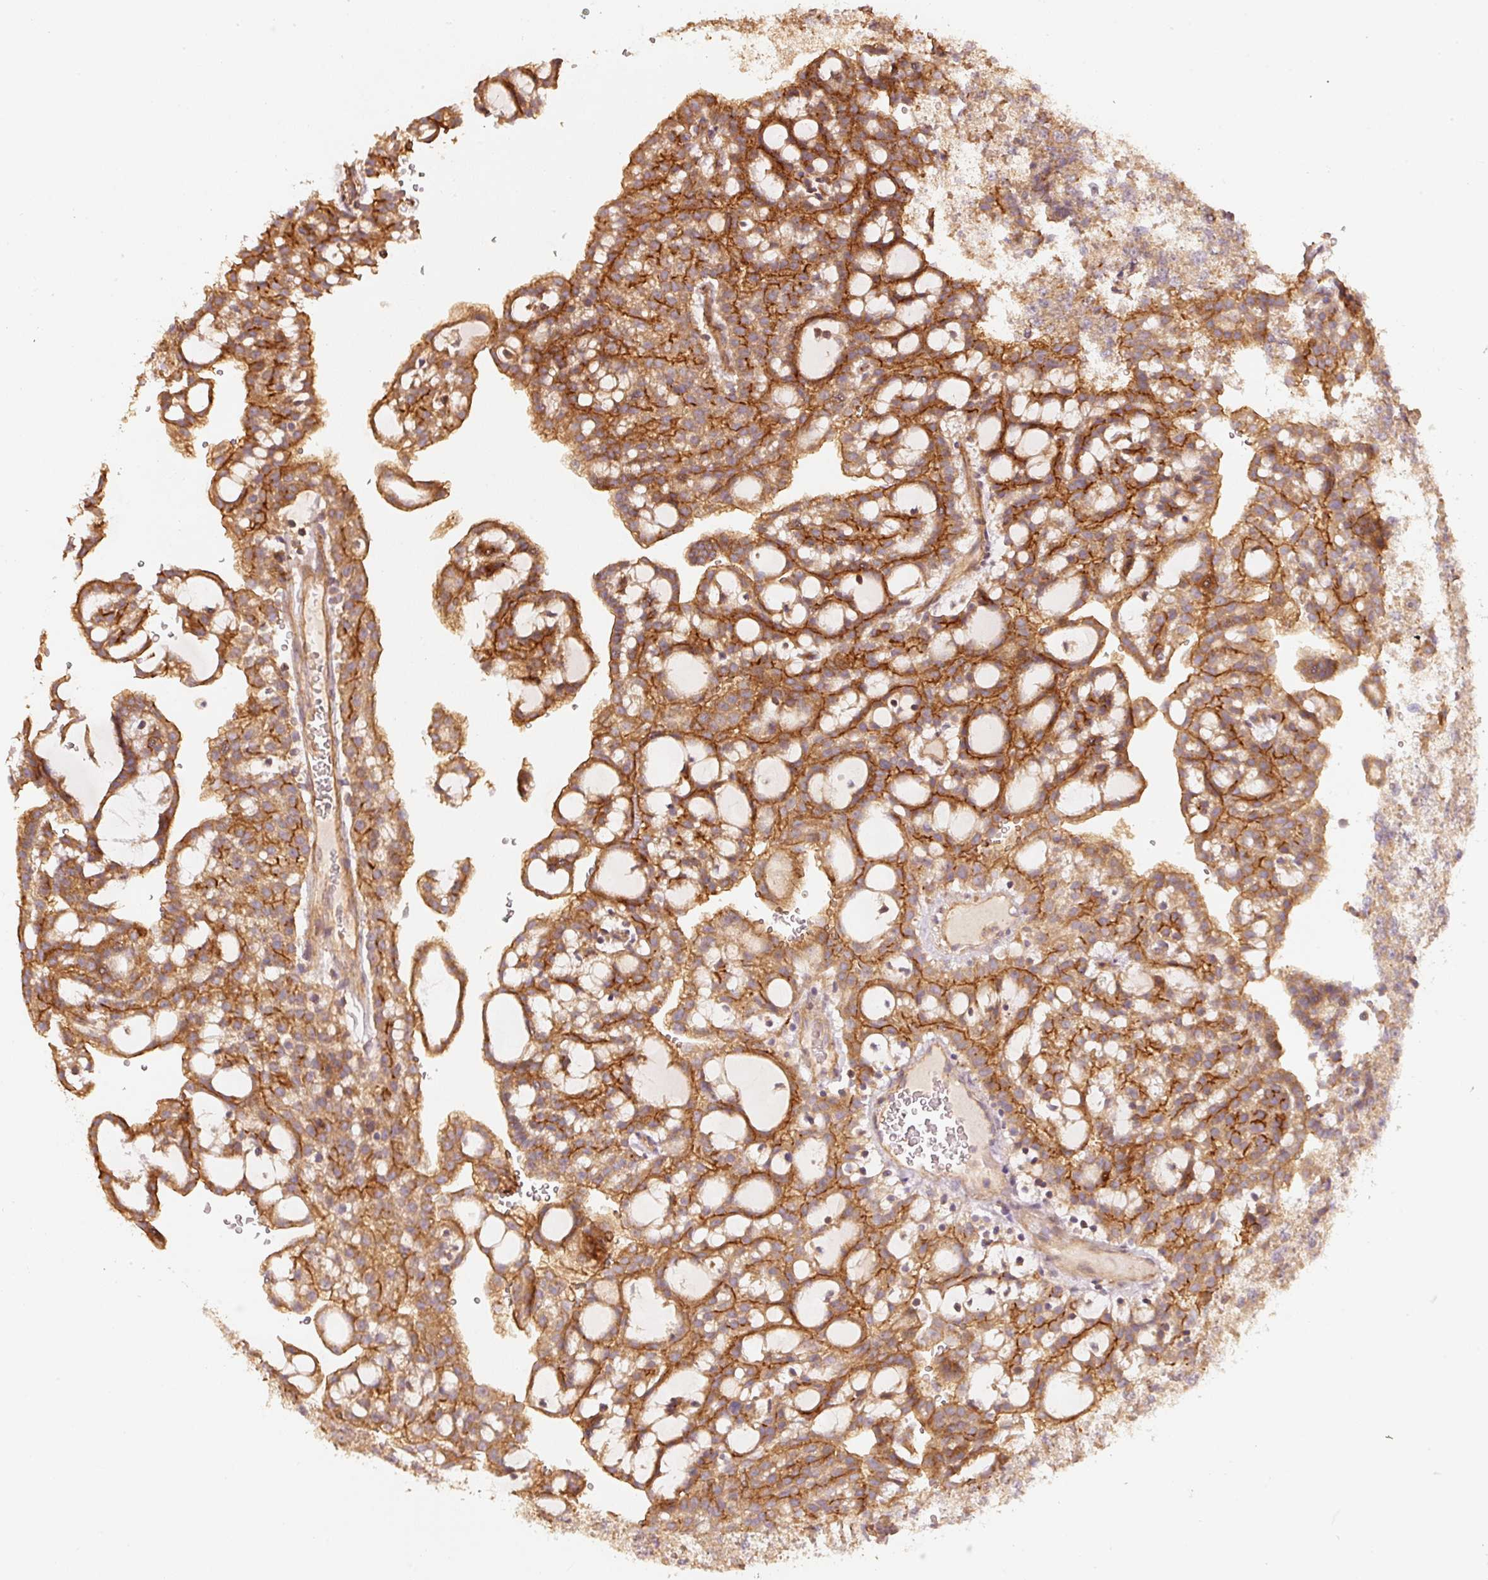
{"staining": {"intensity": "moderate", "quantity": ">75%", "location": "cytoplasmic/membranous"}, "tissue": "renal cancer", "cell_type": "Tumor cells", "image_type": "cancer", "snomed": [{"axis": "morphology", "description": "Adenocarcinoma, NOS"}, {"axis": "topography", "description": "Kidney"}], "caption": "IHC micrograph of human renal cancer (adenocarcinoma) stained for a protein (brown), which shows medium levels of moderate cytoplasmic/membranous expression in about >75% of tumor cells.", "gene": "CEP95", "patient": {"sex": "male", "age": 63}}